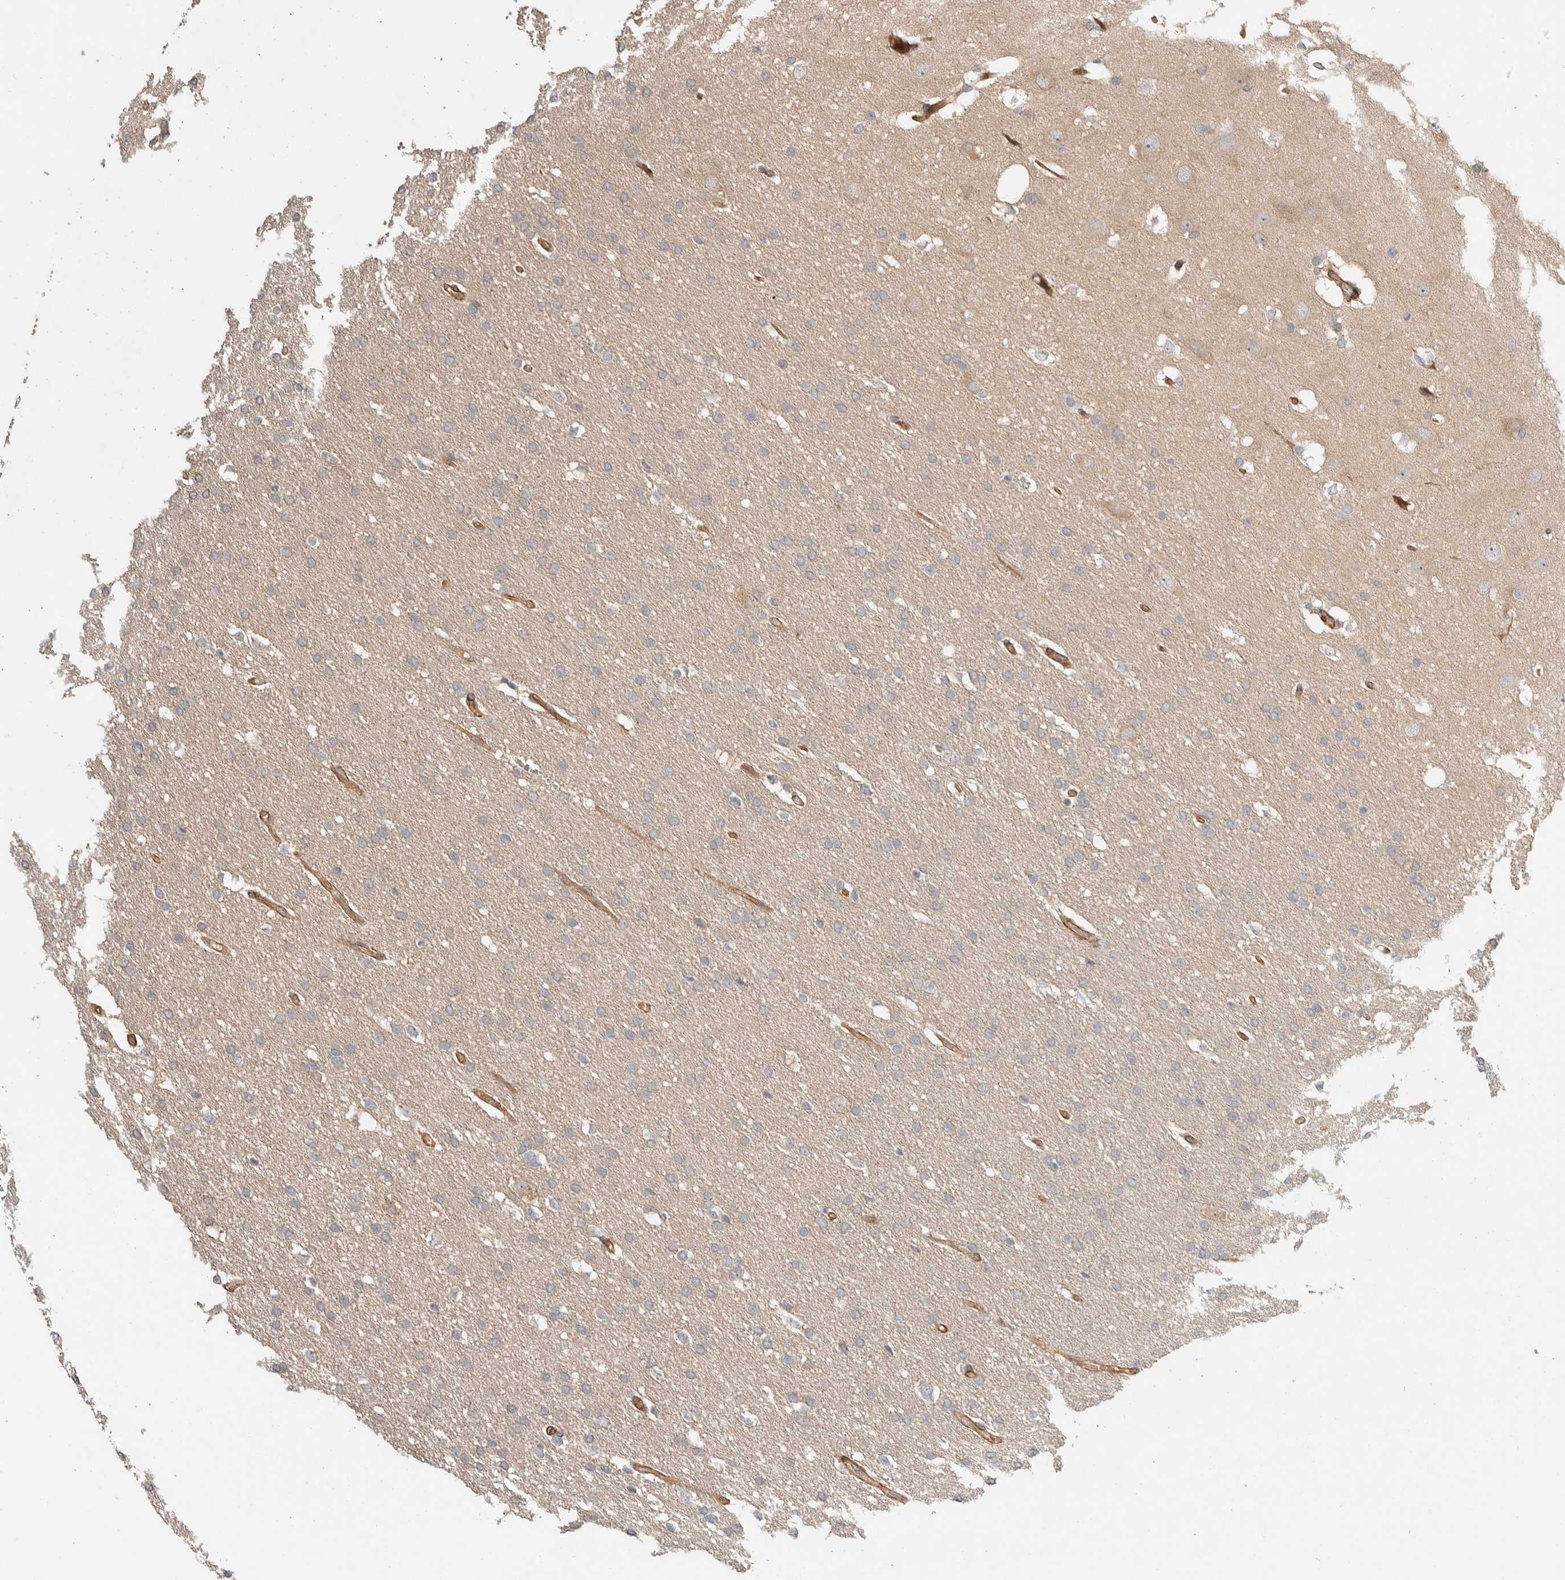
{"staining": {"intensity": "negative", "quantity": "none", "location": "none"}, "tissue": "glioma", "cell_type": "Tumor cells", "image_type": "cancer", "snomed": [{"axis": "morphology", "description": "Glioma, malignant, Low grade"}, {"axis": "topography", "description": "Brain"}], "caption": "A histopathology image of glioma stained for a protein displays no brown staining in tumor cells.", "gene": "ERC1", "patient": {"sex": "female", "age": 37}}